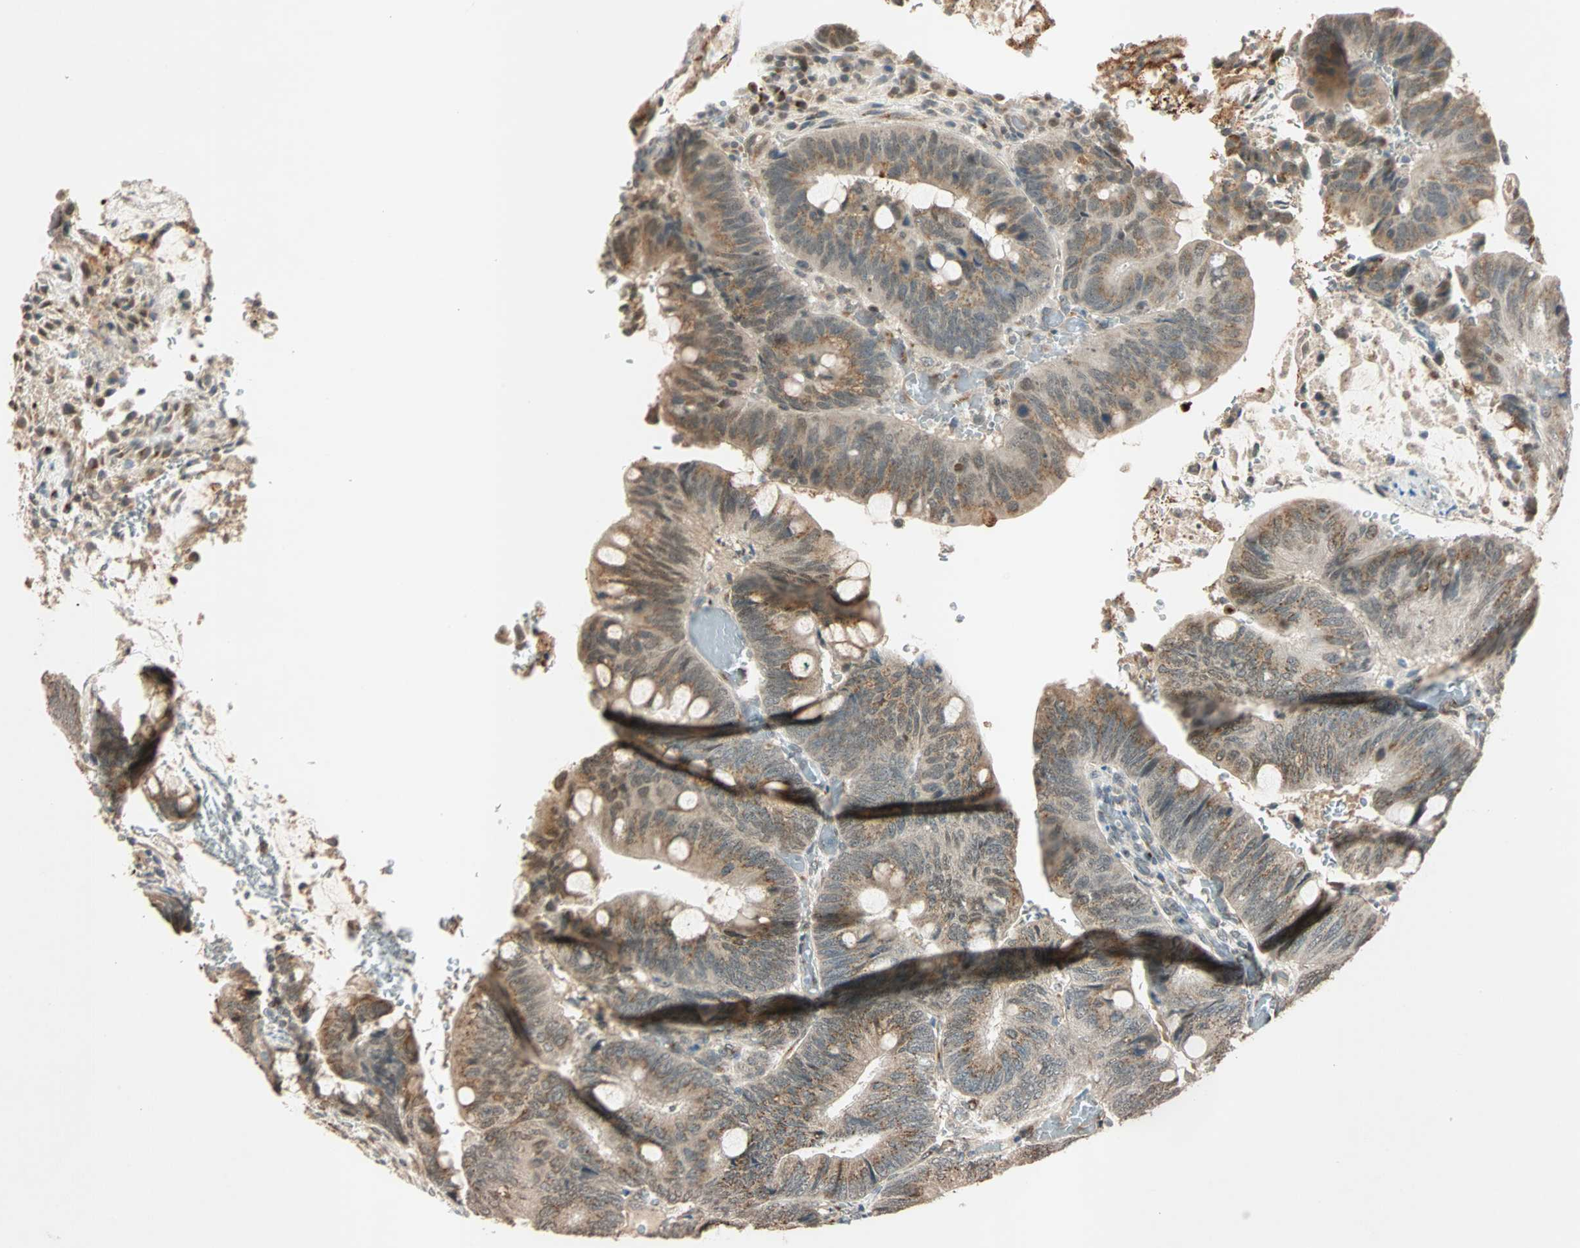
{"staining": {"intensity": "moderate", "quantity": "25%-75%", "location": "cytoplasmic/membranous"}, "tissue": "colorectal cancer", "cell_type": "Tumor cells", "image_type": "cancer", "snomed": [{"axis": "morphology", "description": "Normal tissue, NOS"}, {"axis": "morphology", "description": "Adenocarcinoma, NOS"}, {"axis": "topography", "description": "Rectum"}, {"axis": "topography", "description": "Peripheral nerve tissue"}], "caption": "Moderate cytoplasmic/membranous staining is identified in approximately 25%-75% of tumor cells in colorectal cancer. The protein is stained brown, and the nuclei are stained in blue (DAB (3,3'-diaminobenzidine) IHC with brightfield microscopy, high magnification).", "gene": "PRDM2", "patient": {"sex": "male", "age": 92}}